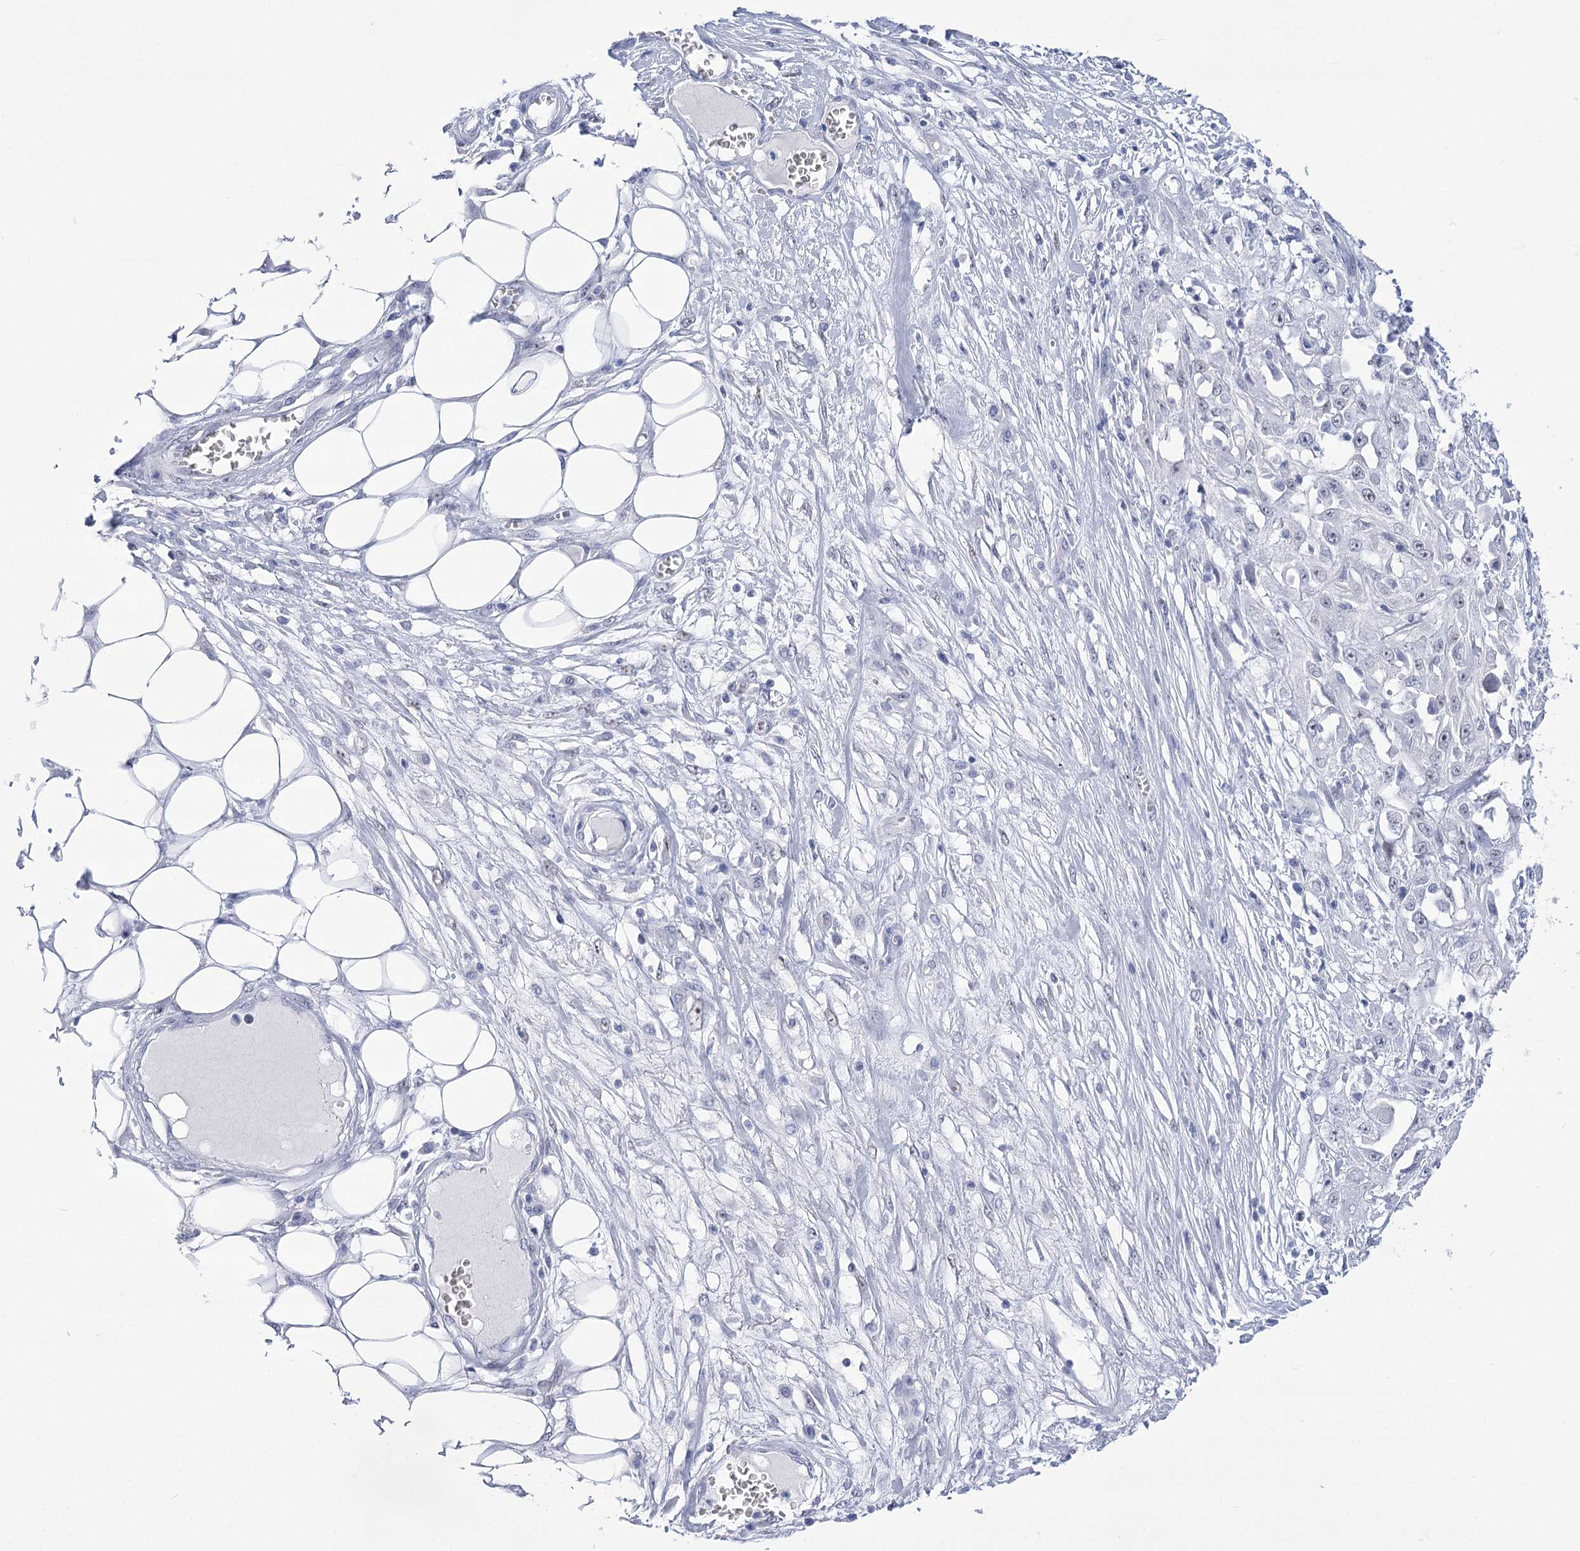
{"staining": {"intensity": "negative", "quantity": "none", "location": "none"}, "tissue": "skin cancer", "cell_type": "Tumor cells", "image_type": "cancer", "snomed": [{"axis": "morphology", "description": "Squamous cell carcinoma, NOS"}, {"axis": "morphology", "description": "Squamous cell carcinoma, metastatic, NOS"}, {"axis": "topography", "description": "Skin"}, {"axis": "topography", "description": "Lymph node"}], "caption": "Immunohistochemistry image of human metastatic squamous cell carcinoma (skin) stained for a protein (brown), which shows no expression in tumor cells.", "gene": "HORMAD1", "patient": {"sex": "male", "age": 75}}